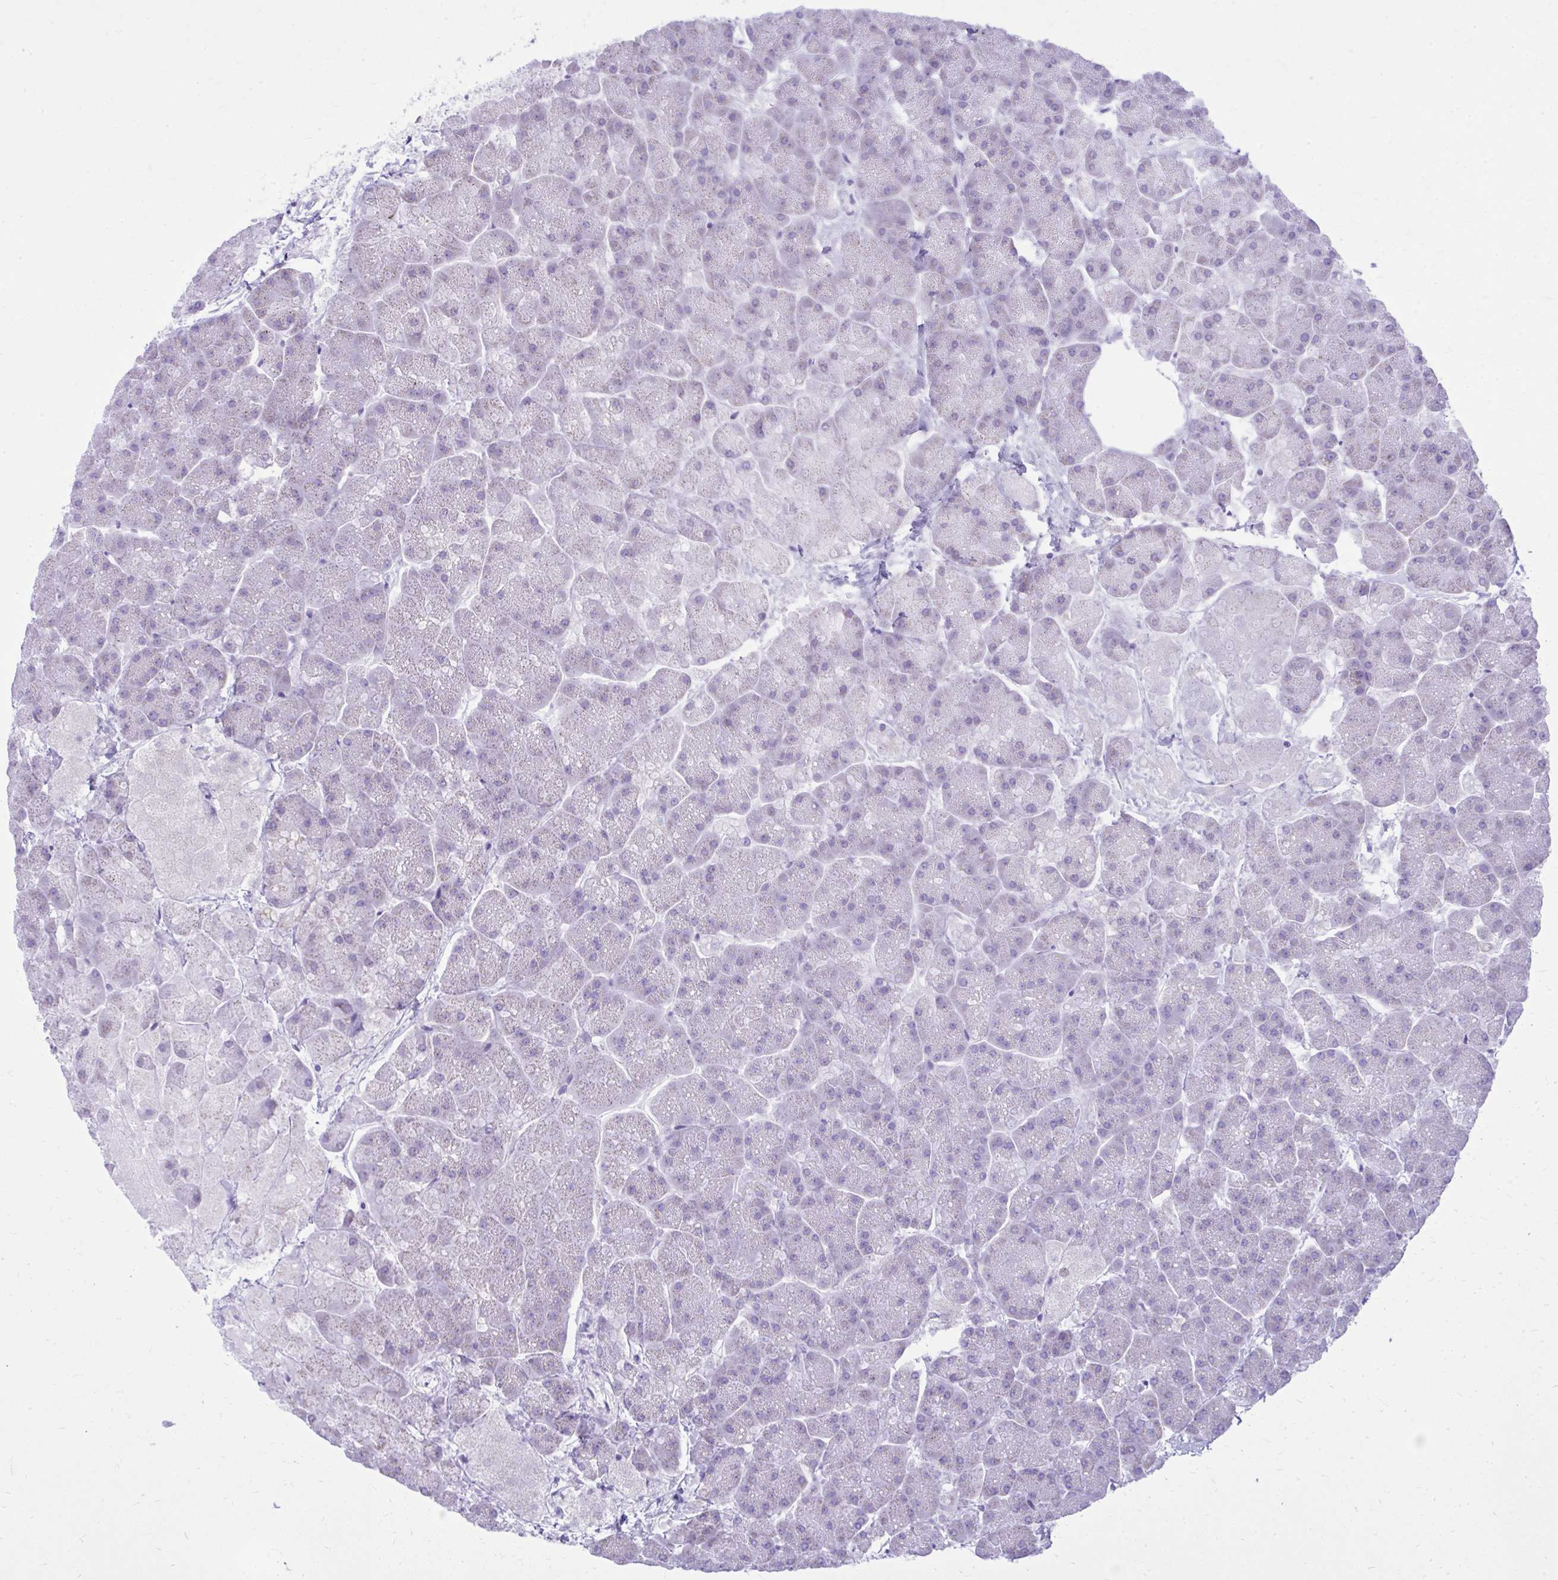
{"staining": {"intensity": "negative", "quantity": "none", "location": "none"}, "tissue": "pancreas", "cell_type": "Exocrine glandular cells", "image_type": "normal", "snomed": [{"axis": "morphology", "description": "Normal tissue, NOS"}, {"axis": "topography", "description": "Pancreas"}, {"axis": "topography", "description": "Peripheral nerve tissue"}], "caption": "Exocrine glandular cells are negative for protein expression in normal human pancreas. (DAB immunohistochemistry visualized using brightfield microscopy, high magnification).", "gene": "RALYL", "patient": {"sex": "male", "age": 54}}